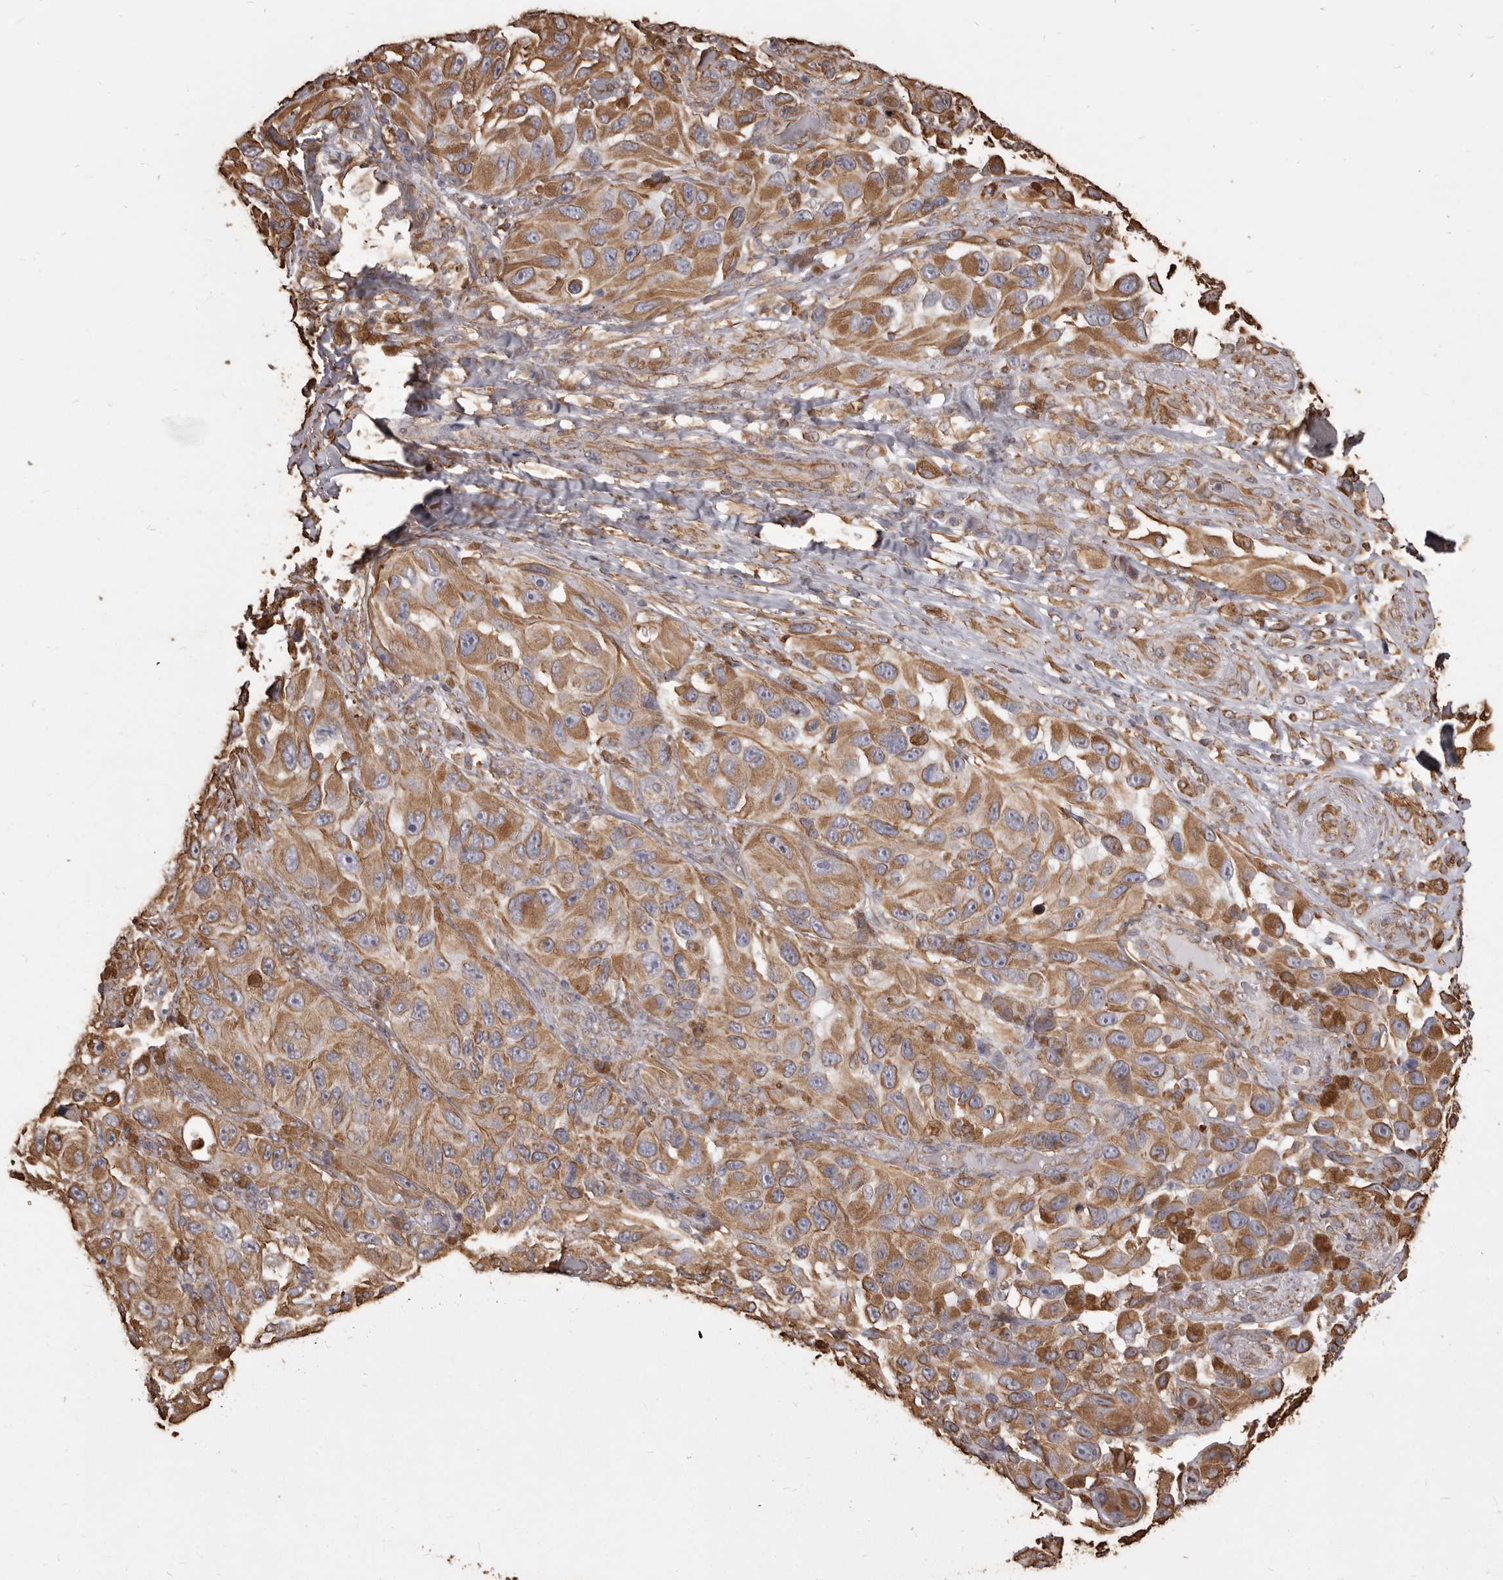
{"staining": {"intensity": "moderate", "quantity": ">75%", "location": "cytoplasmic/membranous"}, "tissue": "melanoma", "cell_type": "Tumor cells", "image_type": "cancer", "snomed": [{"axis": "morphology", "description": "Malignant melanoma, NOS"}, {"axis": "topography", "description": "Skin"}], "caption": "Protein staining of melanoma tissue reveals moderate cytoplasmic/membranous expression in approximately >75% of tumor cells. The staining was performed using DAB, with brown indicating positive protein expression. Nuclei are stained blue with hematoxylin.", "gene": "MTURN", "patient": {"sex": "female", "age": 73}}